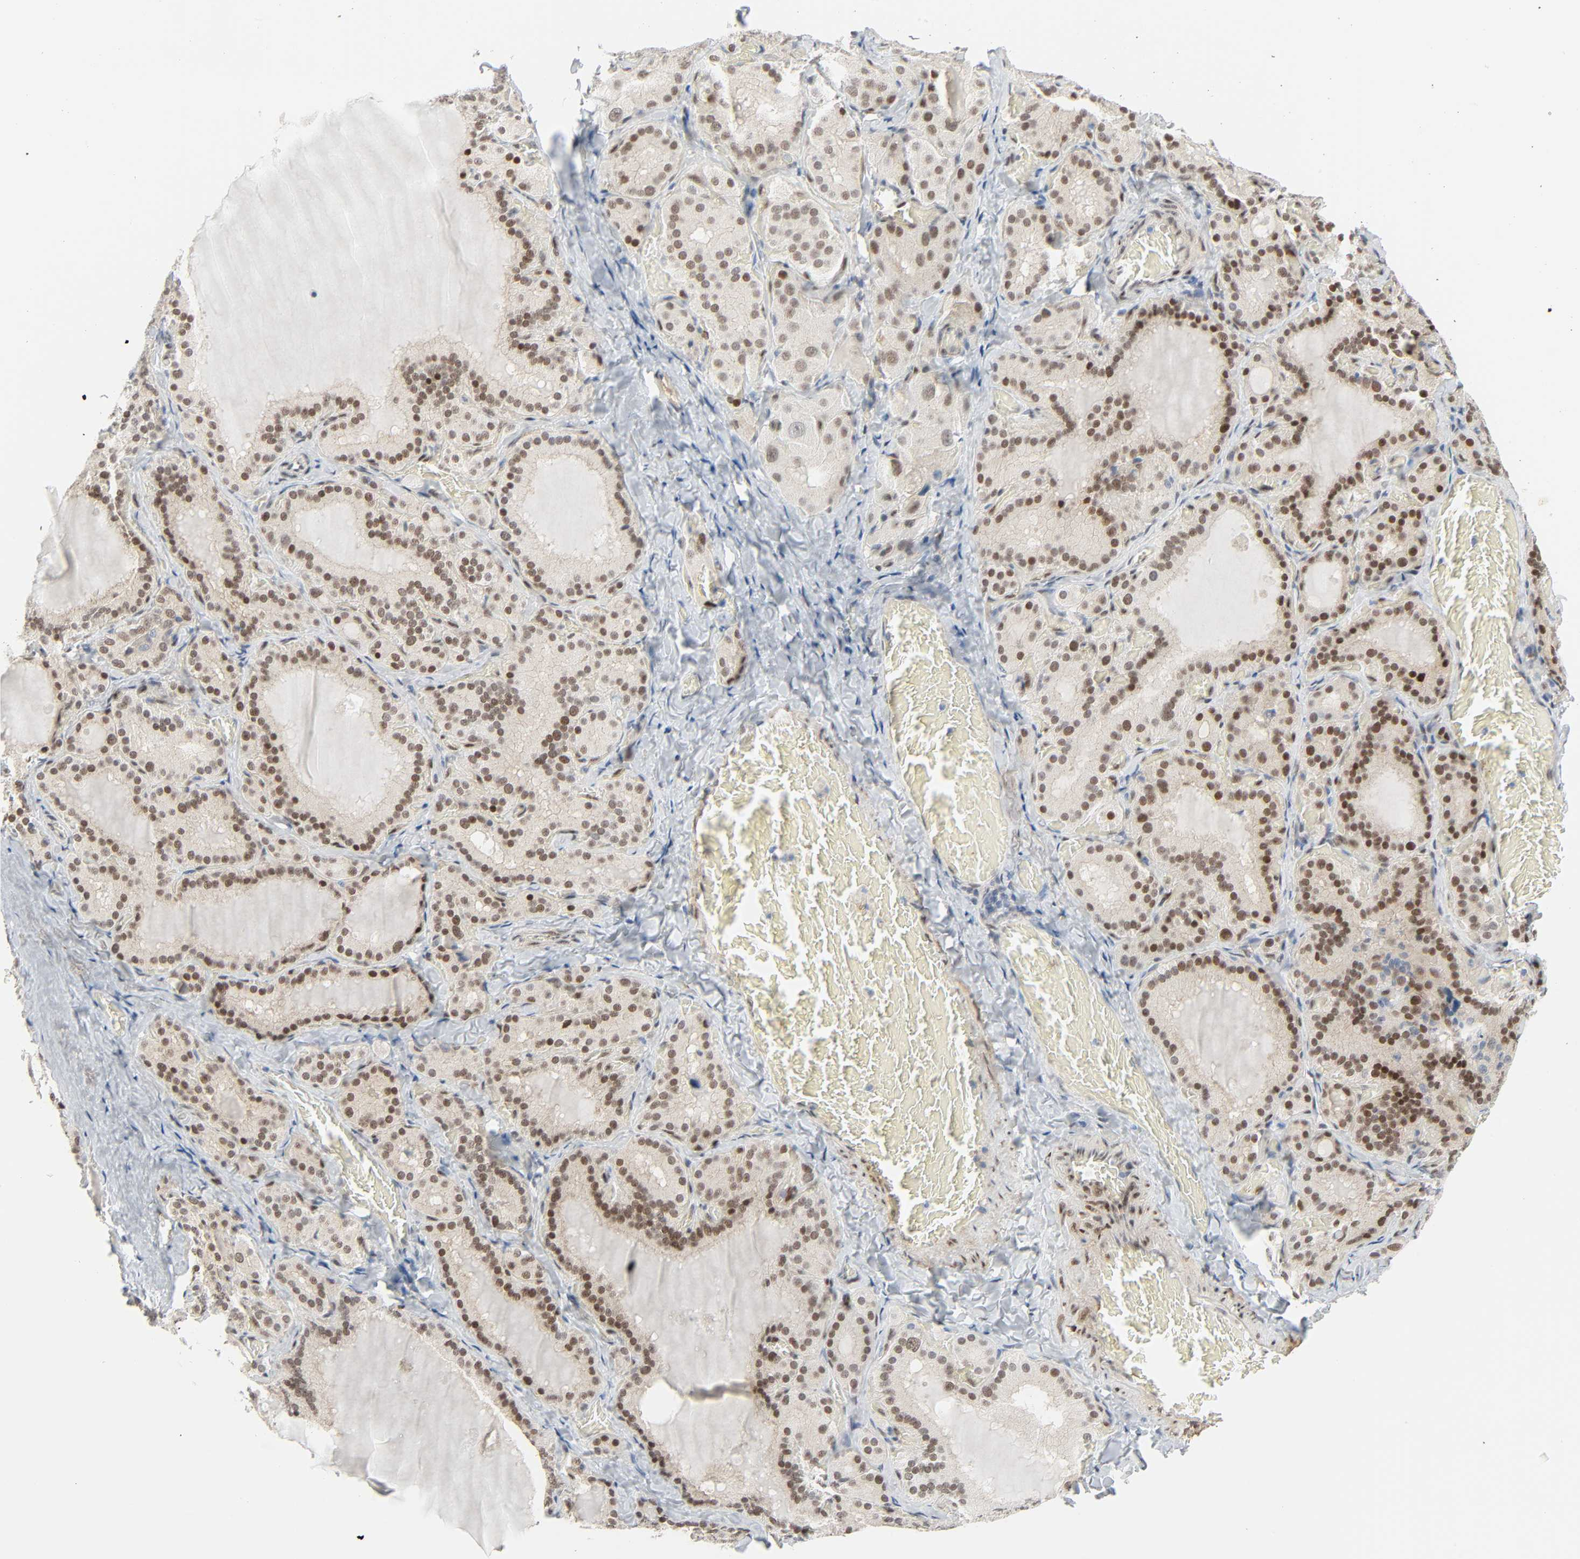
{"staining": {"intensity": "strong", "quantity": ">75%", "location": "nuclear"}, "tissue": "thyroid gland", "cell_type": "Glandular cells", "image_type": "normal", "snomed": [{"axis": "morphology", "description": "Normal tissue, NOS"}, {"axis": "topography", "description": "Thyroid gland"}], "caption": "Thyroid gland stained with immunohistochemistry (IHC) demonstrates strong nuclear staining in about >75% of glandular cells.", "gene": "ZBTB16", "patient": {"sex": "female", "age": 33}}